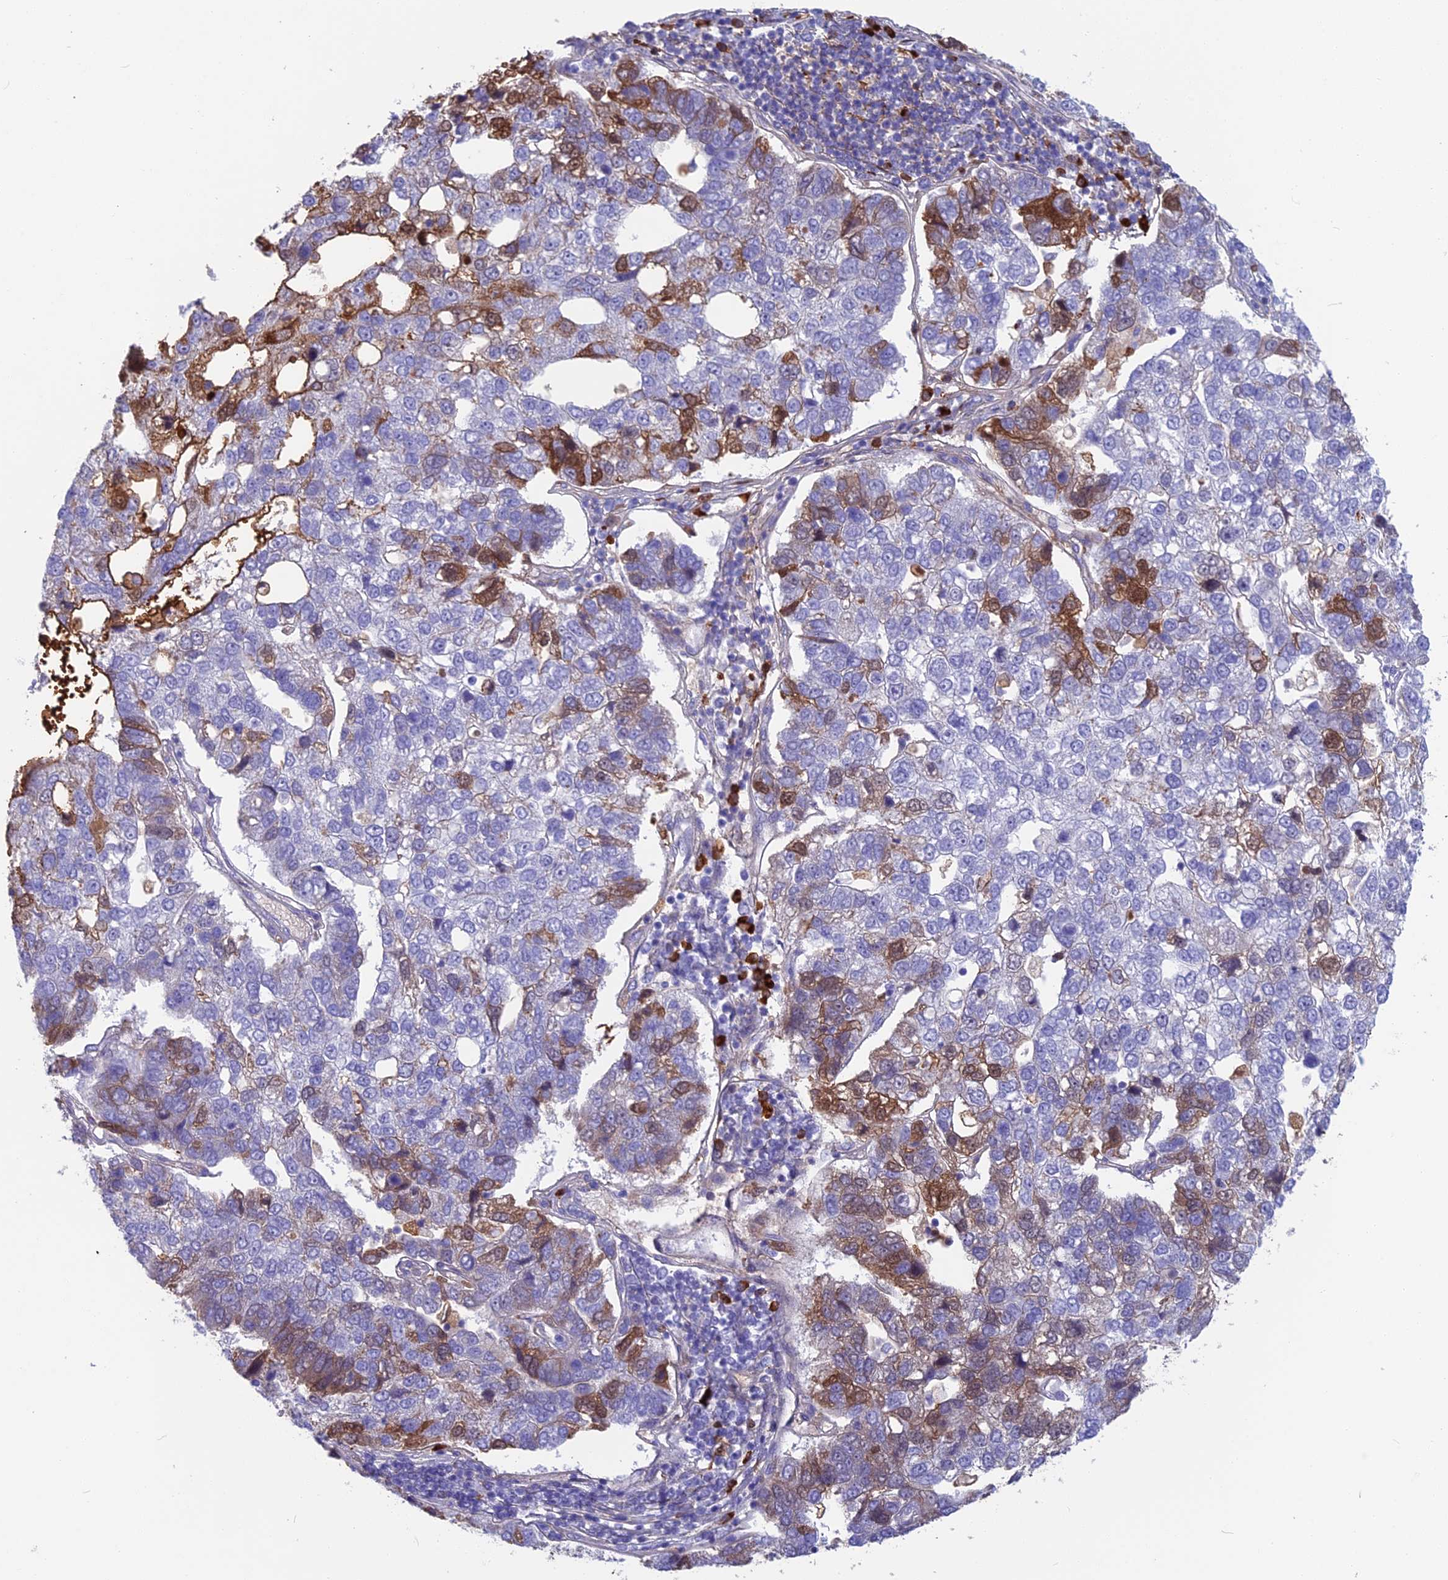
{"staining": {"intensity": "moderate", "quantity": "<25%", "location": "cytoplasmic/membranous"}, "tissue": "pancreatic cancer", "cell_type": "Tumor cells", "image_type": "cancer", "snomed": [{"axis": "morphology", "description": "Adenocarcinoma, NOS"}, {"axis": "topography", "description": "Pancreas"}], "caption": "Pancreatic adenocarcinoma tissue demonstrates moderate cytoplasmic/membranous expression in approximately <25% of tumor cells, visualized by immunohistochemistry.", "gene": "SNAP91", "patient": {"sex": "female", "age": 61}}